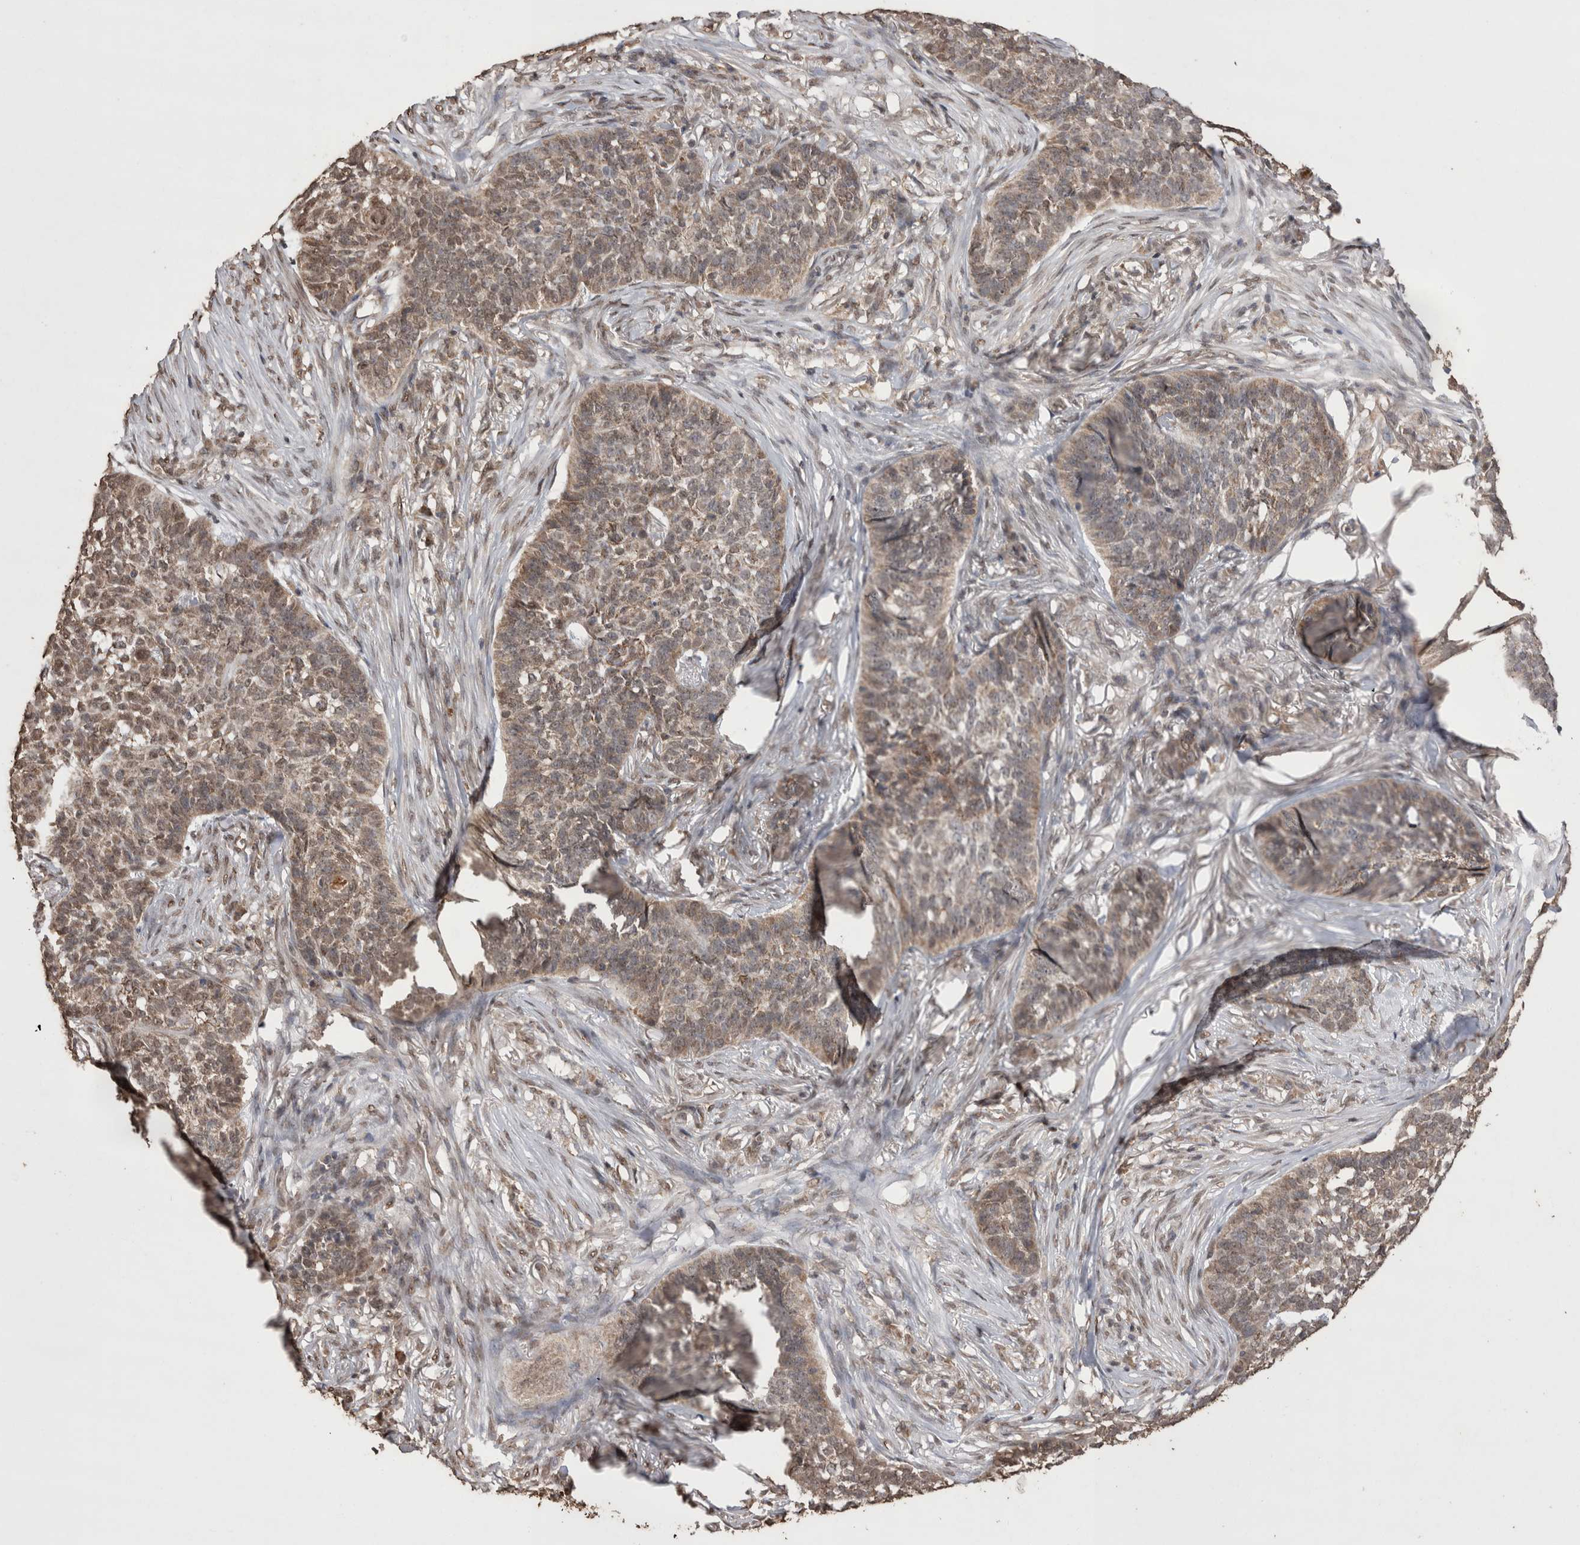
{"staining": {"intensity": "weak", "quantity": ">75%", "location": "cytoplasmic/membranous"}, "tissue": "skin cancer", "cell_type": "Tumor cells", "image_type": "cancer", "snomed": [{"axis": "morphology", "description": "Basal cell carcinoma"}, {"axis": "topography", "description": "Skin"}], "caption": "About >75% of tumor cells in skin cancer reveal weak cytoplasmic/membranous protein staining as visualized by brown immunohistochemical staining.", "gene": "GRK5", "patient": {"sex": "male", "age": 85}}